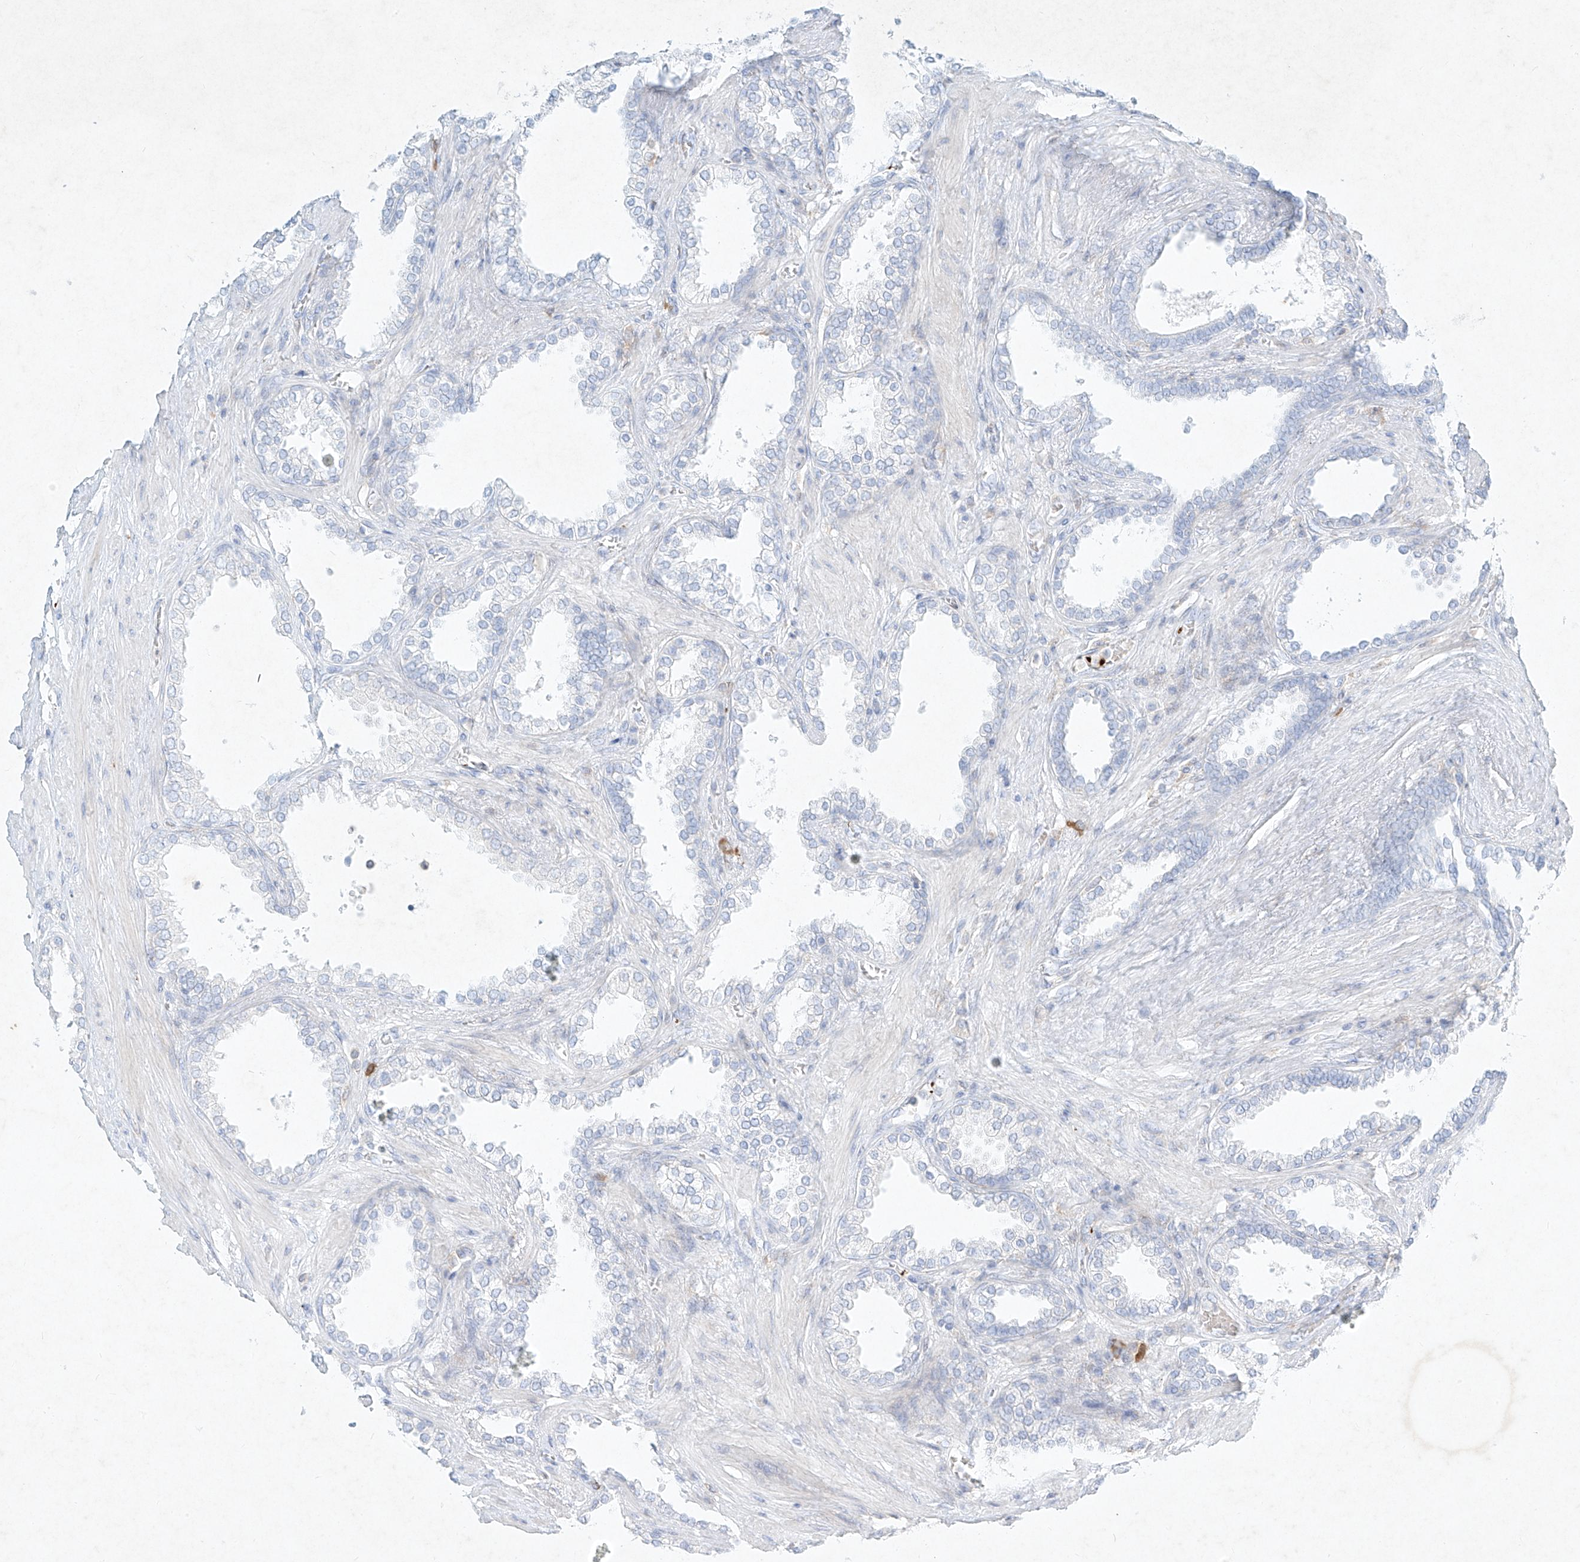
{"staining": {"intensity": "negative", "quantity": "none", "location": "none"}, "tissue": "prostate cancer", "cell_type": "Tumor cells", "image_type": "cancer", "snomed": [{"axis": "morphology", "description": "Adenocarcinoma, High grade"}, {"axis": "topography", "description": "Prostate"}], "caption": "The photomicrograph reveals no significant expression in tumor cells of prostate high-grade adenocarcinoma.", "gene": "PLEK", "patient": {"sex": "male", "age": 61}}